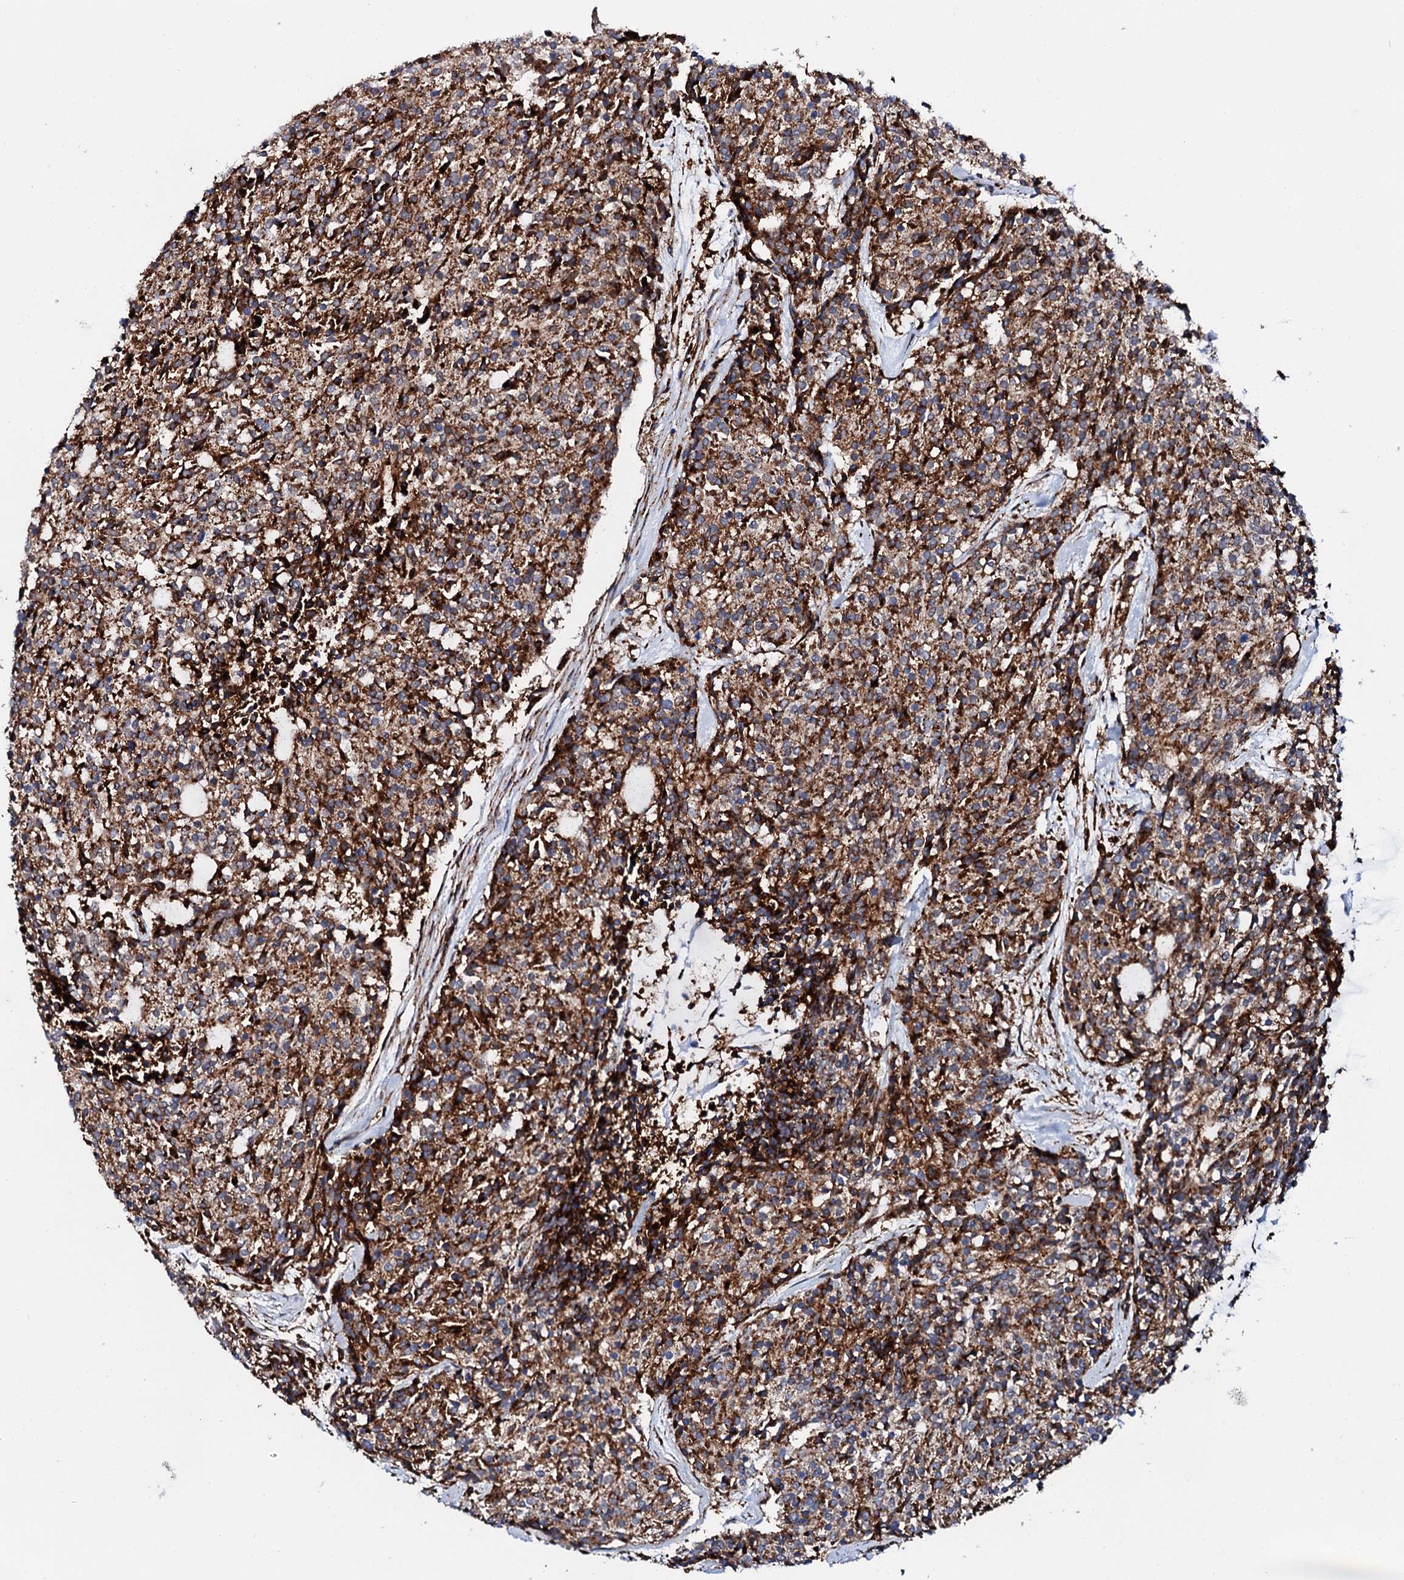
{"staining": {"intensity": "strong", "quantity": ">75%", "location": "cytoplasmic/membranous"}, "tissue": "carcinoid", "cell_type": "Tumor cells", "image_type": "cancer", "snomed": [{"axis": "morphology", "description": "Carcinoid, malignant, NOS"}, {"axis": "topography", "description": "Pancreas"}], "caption": "Immunohistochemical staining of carcinoid (malignant) shows high levels of strong cytoplasmic/membranous protein positivity in about >75% of tumor cells. The staining was performed using DAB (3,3'-diaminobenzidine) to visualize the protein expression in brown, while the nuclei were stained in blue with hematoxylin (Magnification: 20x).", "gene": "MED13L", "patient": {"sex": "female", "age": 54}}